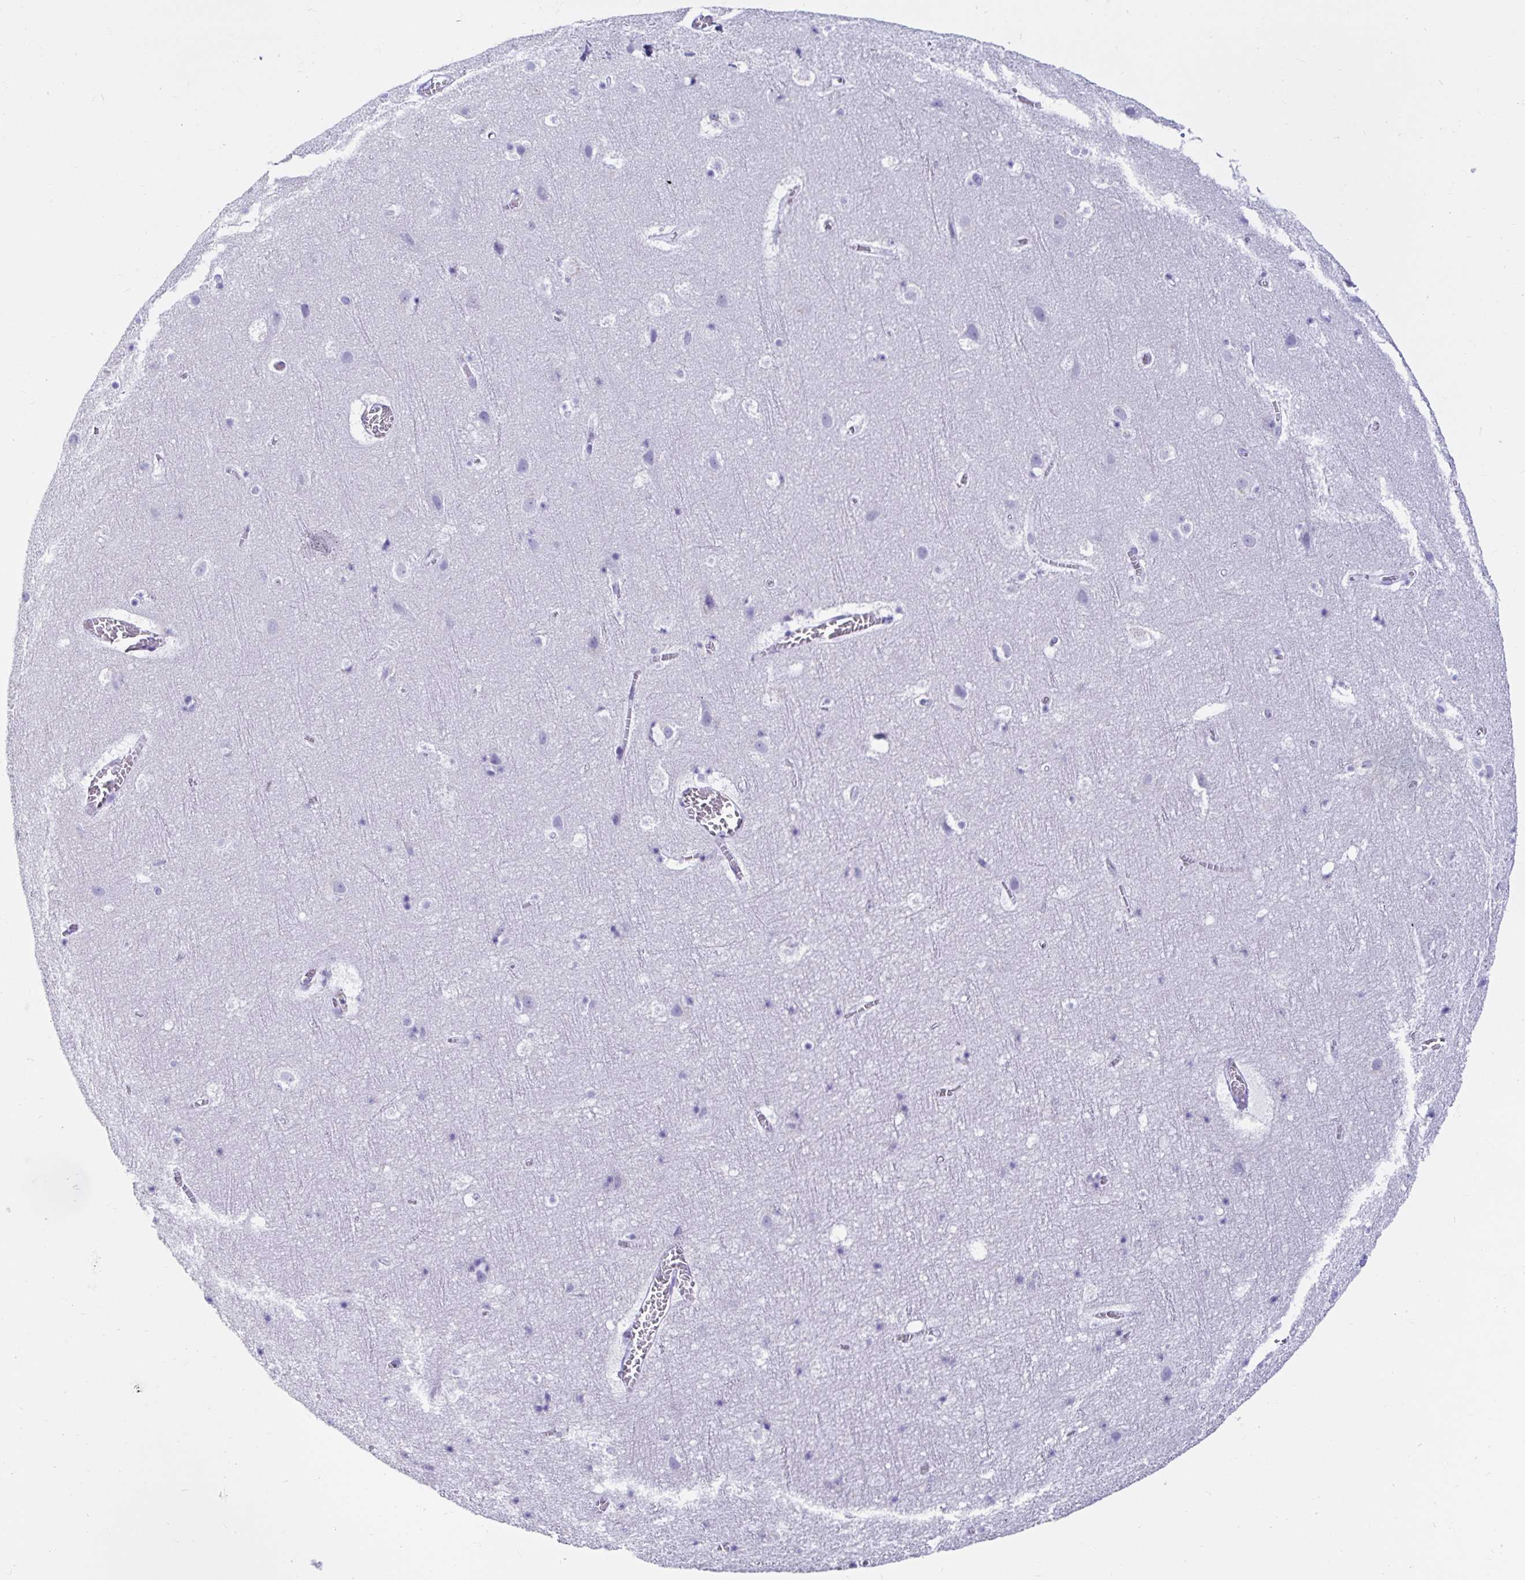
{"staining": {"intensity": "negative", "quantity": "none", "location": "none"}, "tissue": "cerebral cortex", "cell_type": "Endothelial cells", "image_type": "normal", "snomed": [{"axis": "morphology", "description": "Normal tissue, NOS"}, {"axis": "topography", "description": "Cerebral cortex"}], "caption": "Unremarkable cerebral cortex was stained to show a protein in brown. There is no significant positivity in endothelial cells.", "gene": "ZPBP2", "patient": {"sex": "female", "age": 42}}